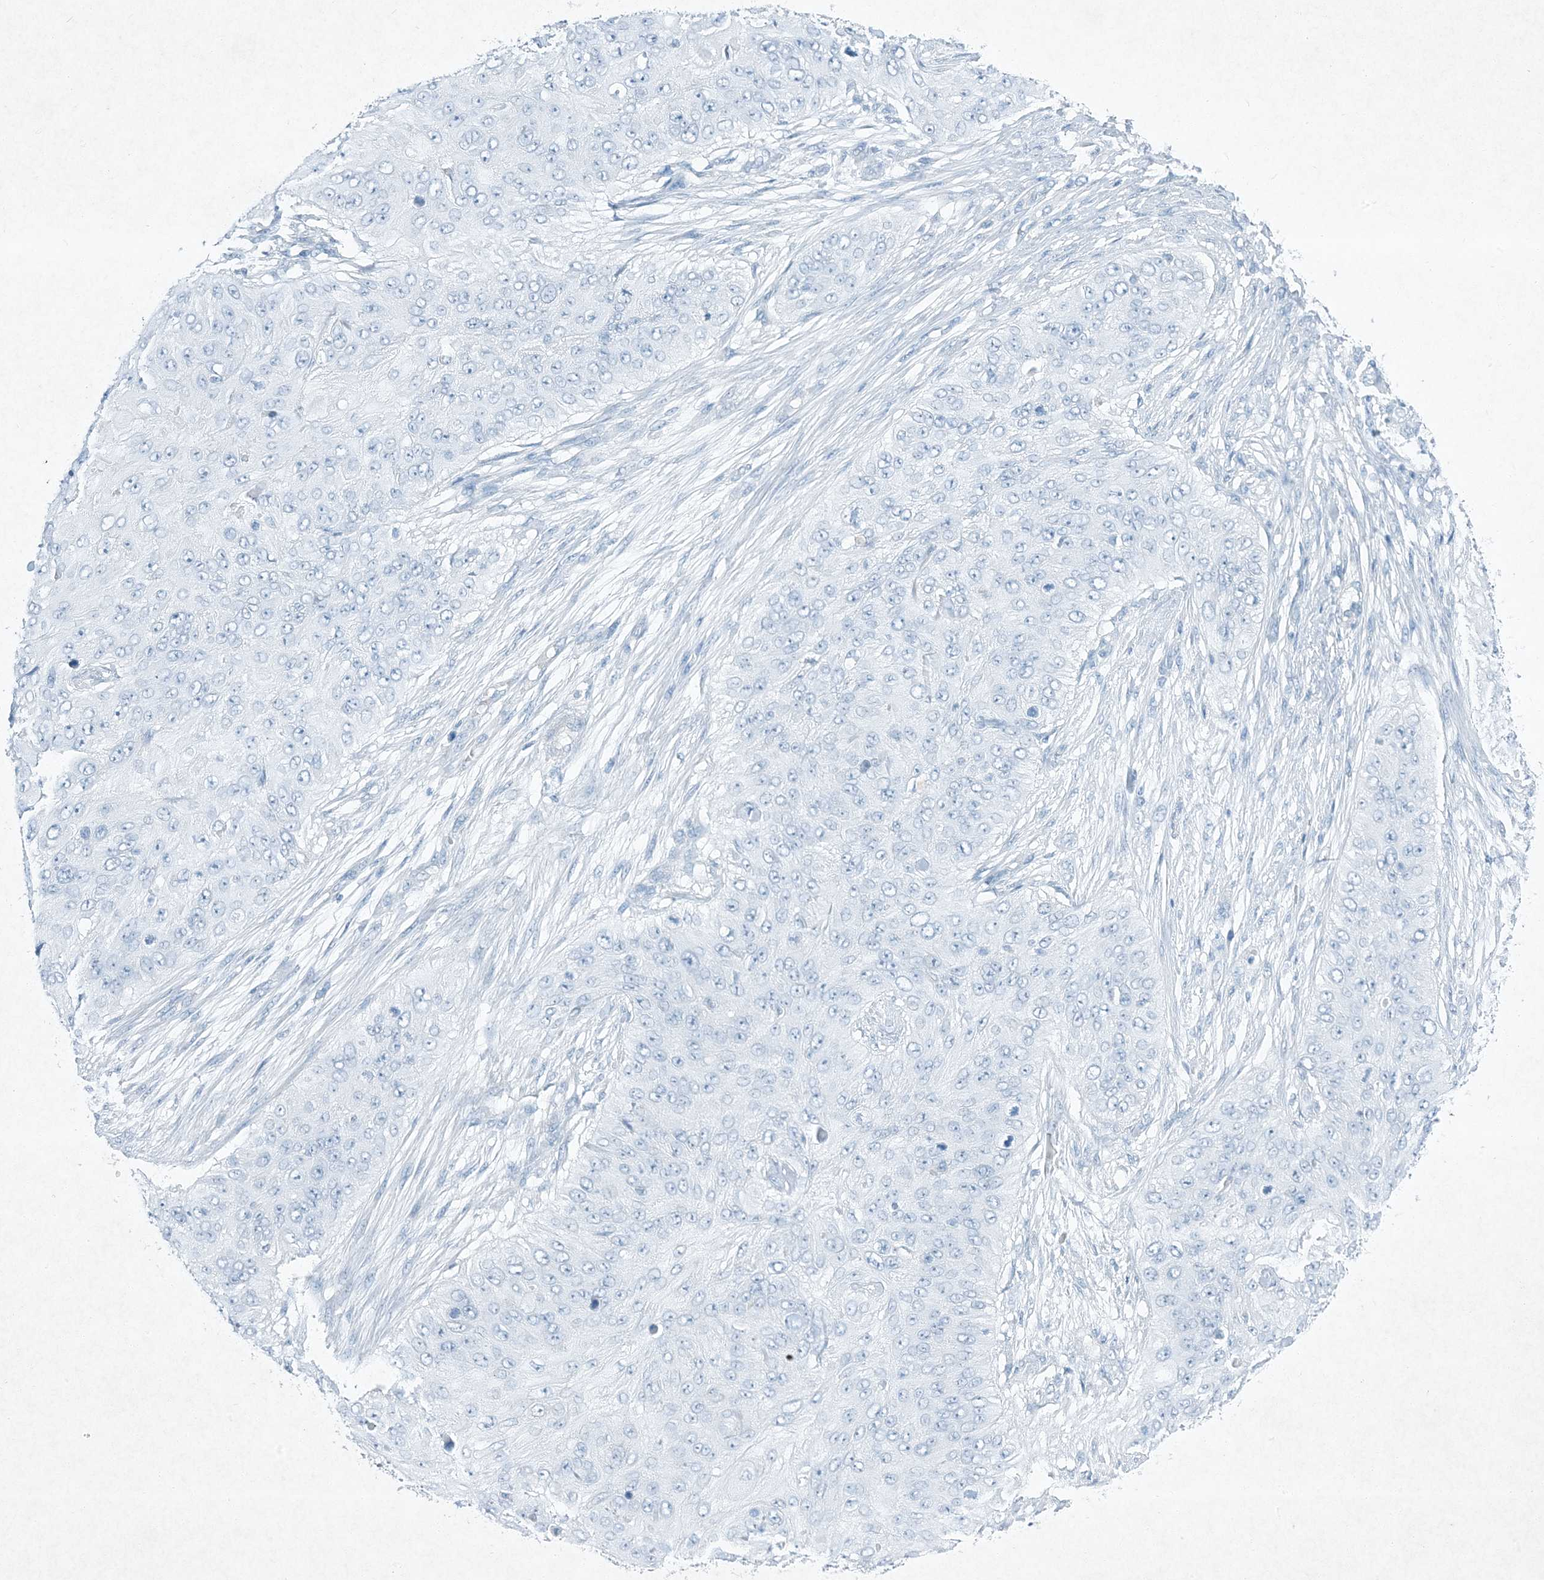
{"staining": {"intensity": "negative", "quantity": "none", "location": "none"}, "tissue": "skin cancer", "cell_type": "Tumor cells", "image_type": "cancer", "snomed": [{"axis": "morphology", "description": "Squamous cell carcinoma, NOS"}, {"axis": "topography", "description": "Skin"}], "caption": "Photomicrograph shows no significant protein expression in tumor cells of skin cancer (squamous cell carcinoma).", "gene": "PGM5", "patient": {"sex": "female", "age": 80}}